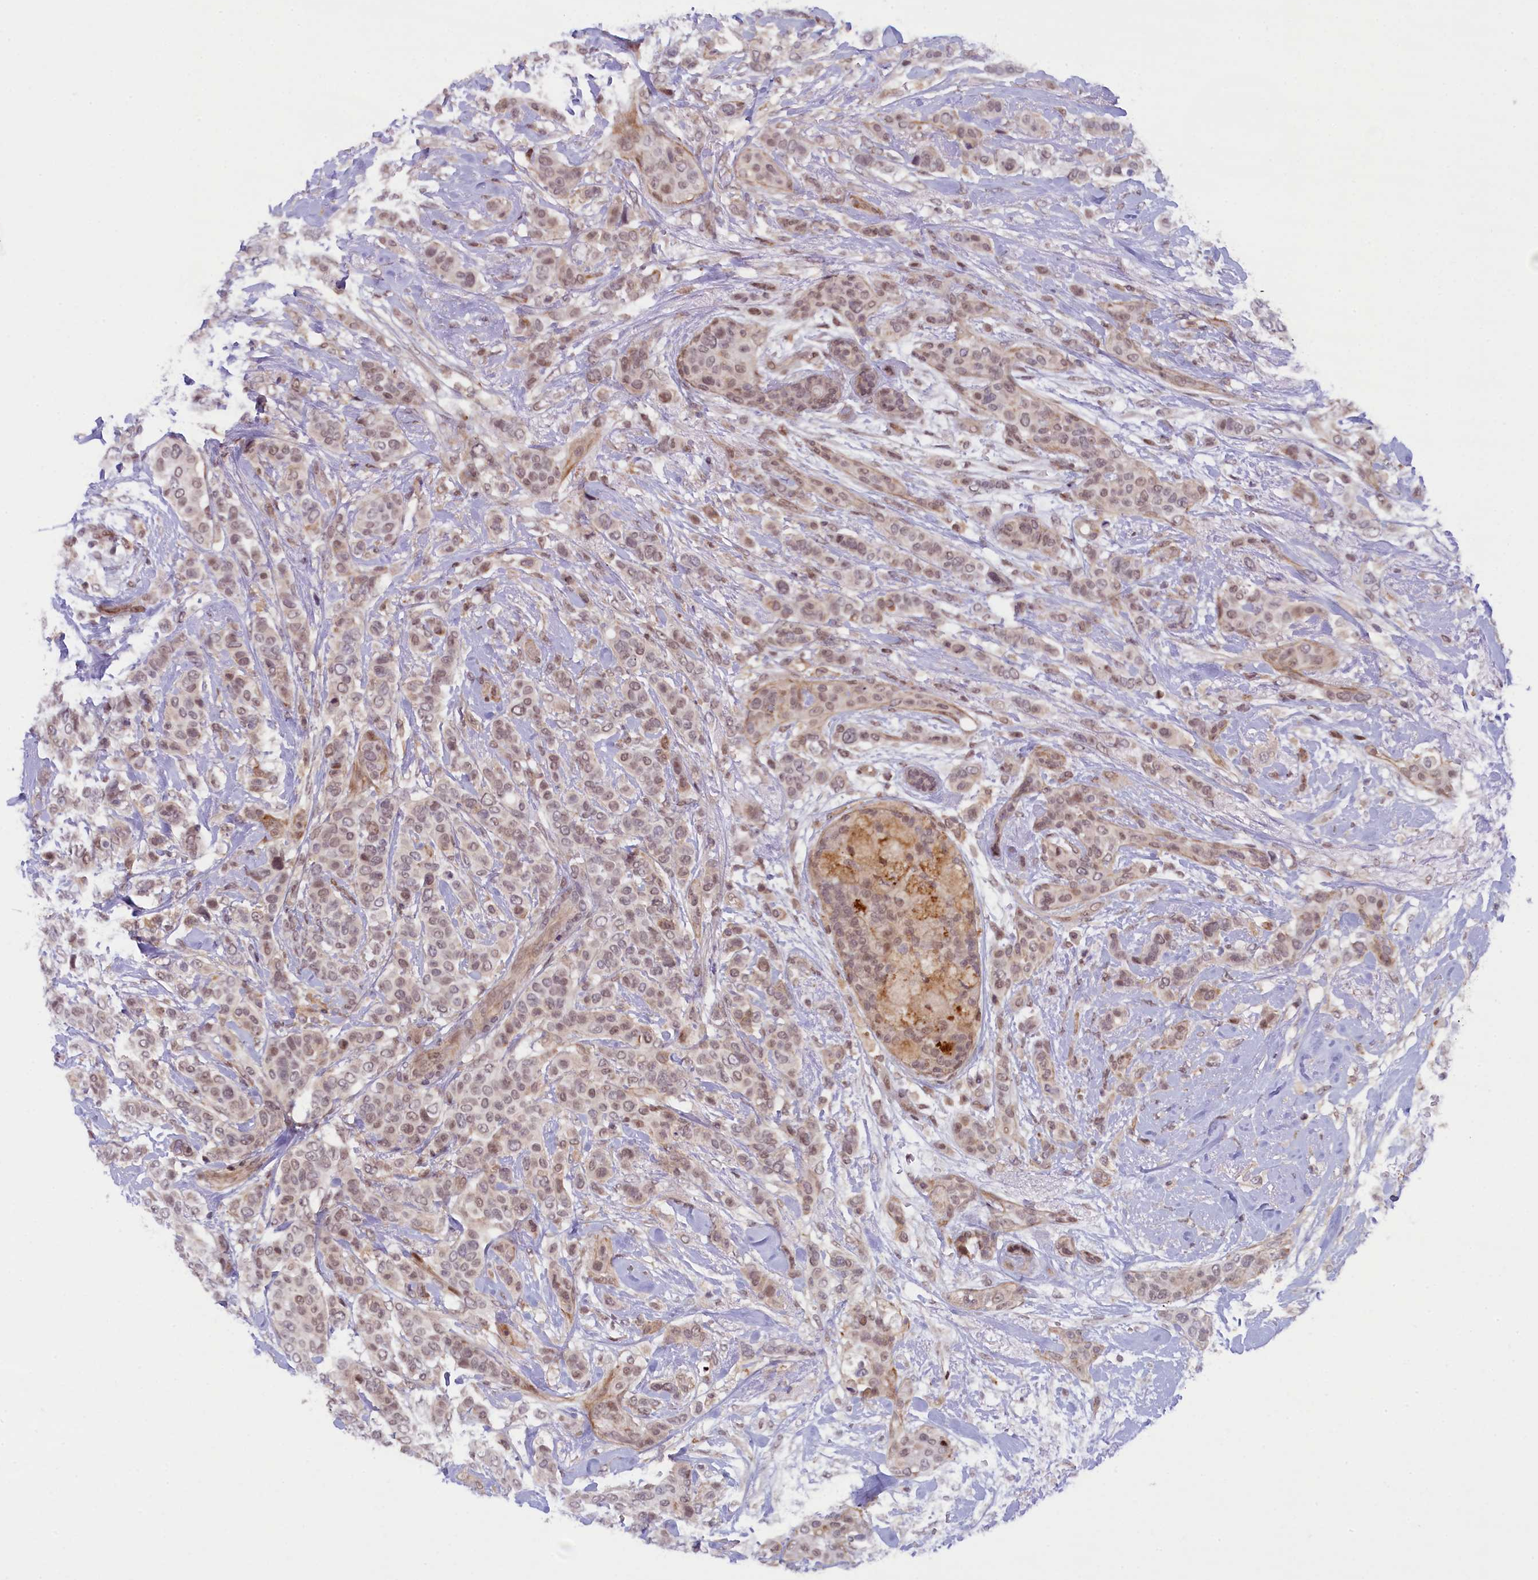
{"staining": {"intensity": "weak", "quantity": ">75%", "location": "nuclear"}, "tissue": "breast cancer", "cell_type": "Tumor cells", "image_type": "cancer", "snomed": [{"axis": "morphology", "description": "Lobular carcinoma"}, {"axis": "topography", "description": "Breast"}], "caption": "Lobular carcinoma (breast) stained with a protein marker reveals weak staining in tumor cells.", "gene": "FCHO1", "patient": {"sex": "female", "age": 51}}